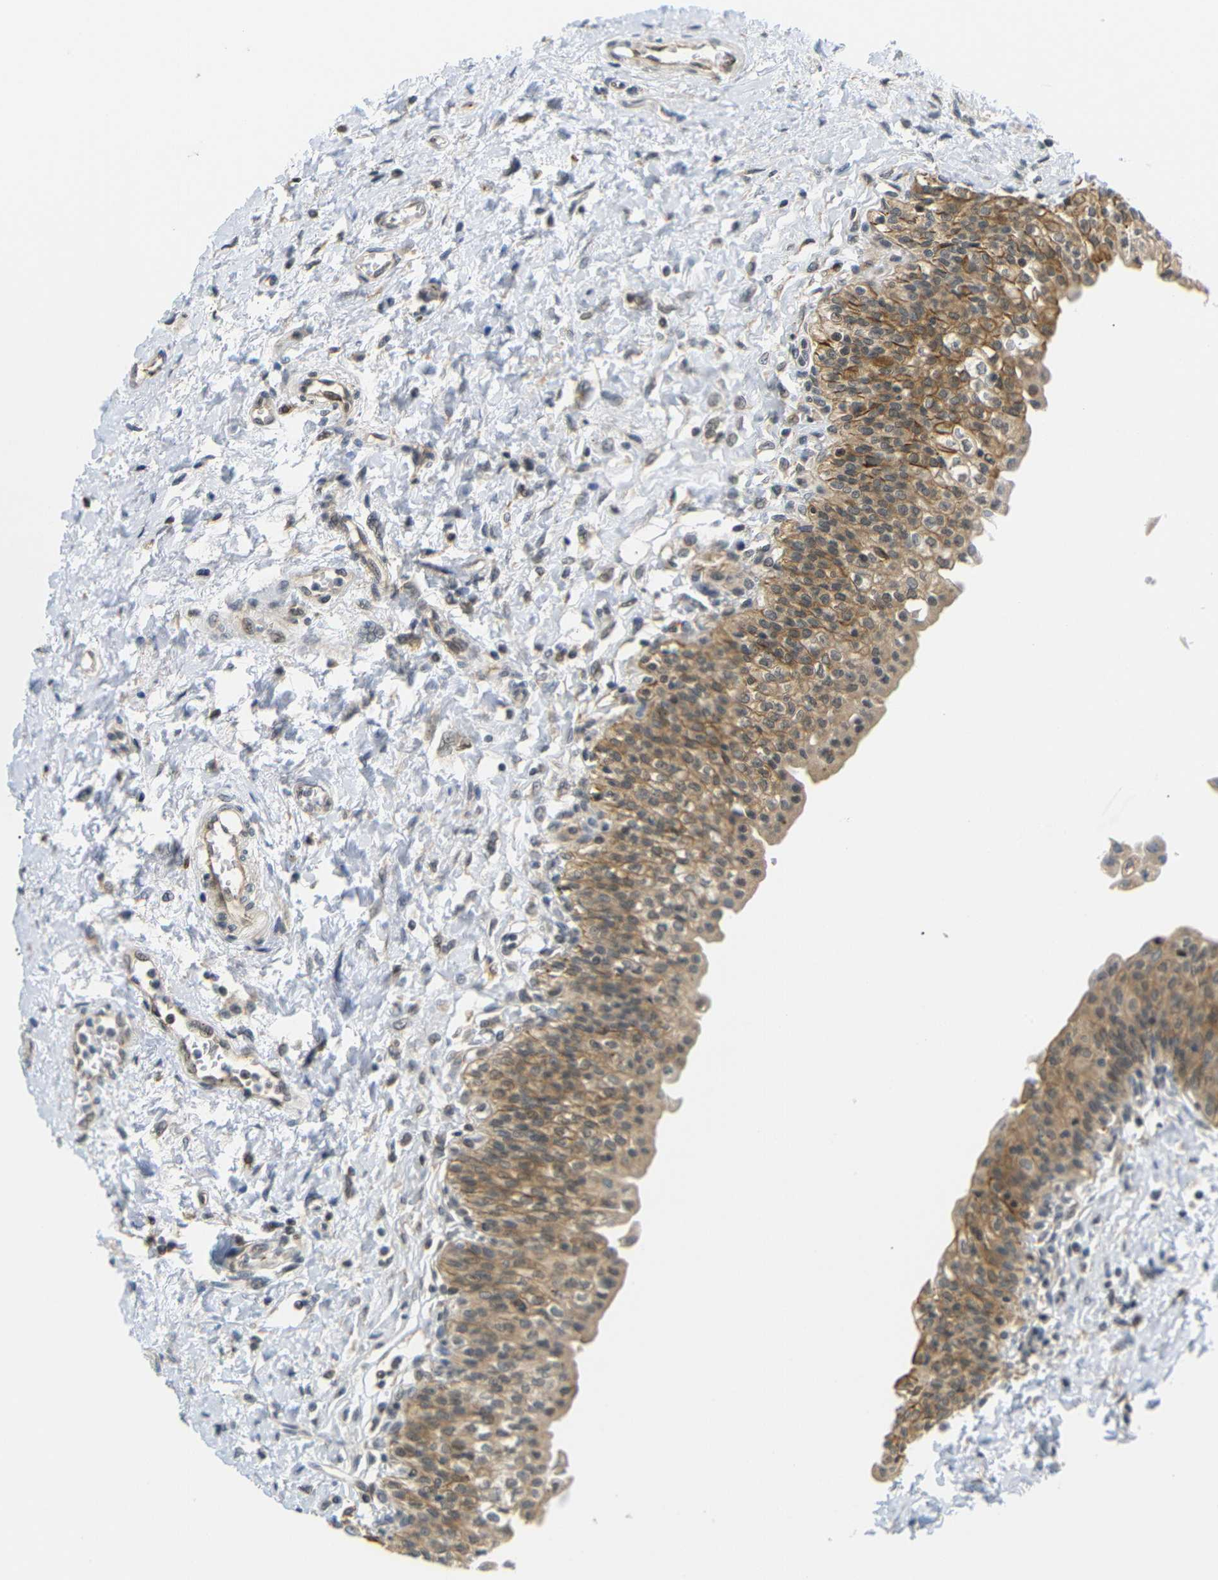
{"staining": {"intensity": "moderate", "quantity": ">75%", "location": "cytoplasmic/membranous"}, "tissue": "urinary bladder", "cell_type": "Urothelial cells", "image_type": "normal", "snomed": [{"axis": "morphology", "description": "Normal tissue, NOS"}, {"axis": "topography", "description": "Urinary bladder"}], "caption": "An immunohistochemistry micrograph of normal tissue is shown. Protein staining in brown labels moderate cytoplasmic/membranous positivity in urinary bladder within urothelial cells. The staining is performed using DAB brown chromogen to label protein expression. The nuclei are counter-stained blue using hematoxylin.", "gene": "GJA5", "patient": {"sex": "male", "age": 55}}